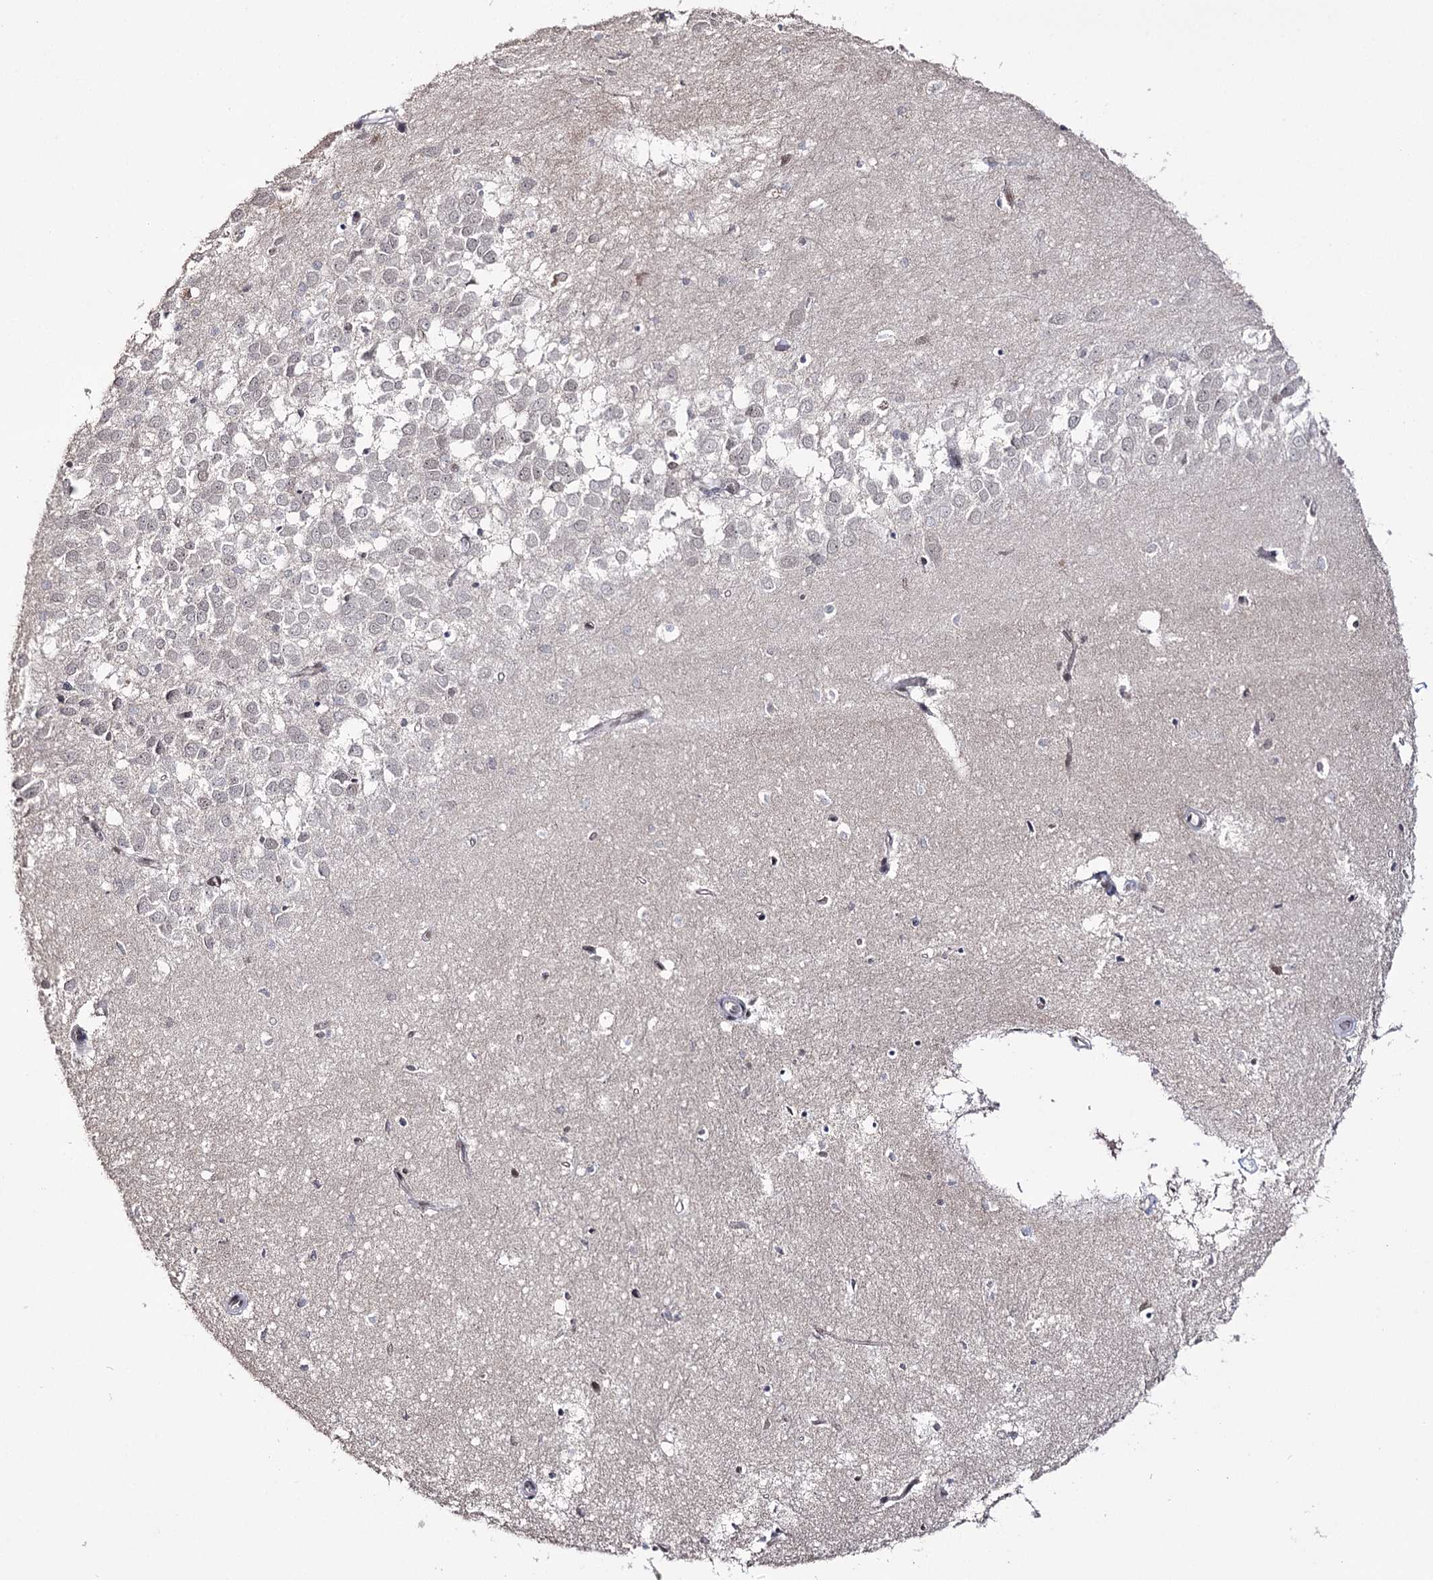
{"staining": {"intensity": "negative", "quantity": "none", "location": "none"}, "tissue": "hippocampus", "cell_type": "Glial cells", "image_type": "normal", "snomed": [{"axis": "morphology", "description": "Normal tissue, NOS"}, {"axis": "topography", "description": "Hippocampus"}], "caption": "High power microscopy micrograph of an IHC histopathology image of normal hippocampus, revealing no significant staining in glial cells.", "gene": "VGLL4", "patient": {"sex": "female", "age": 64}}